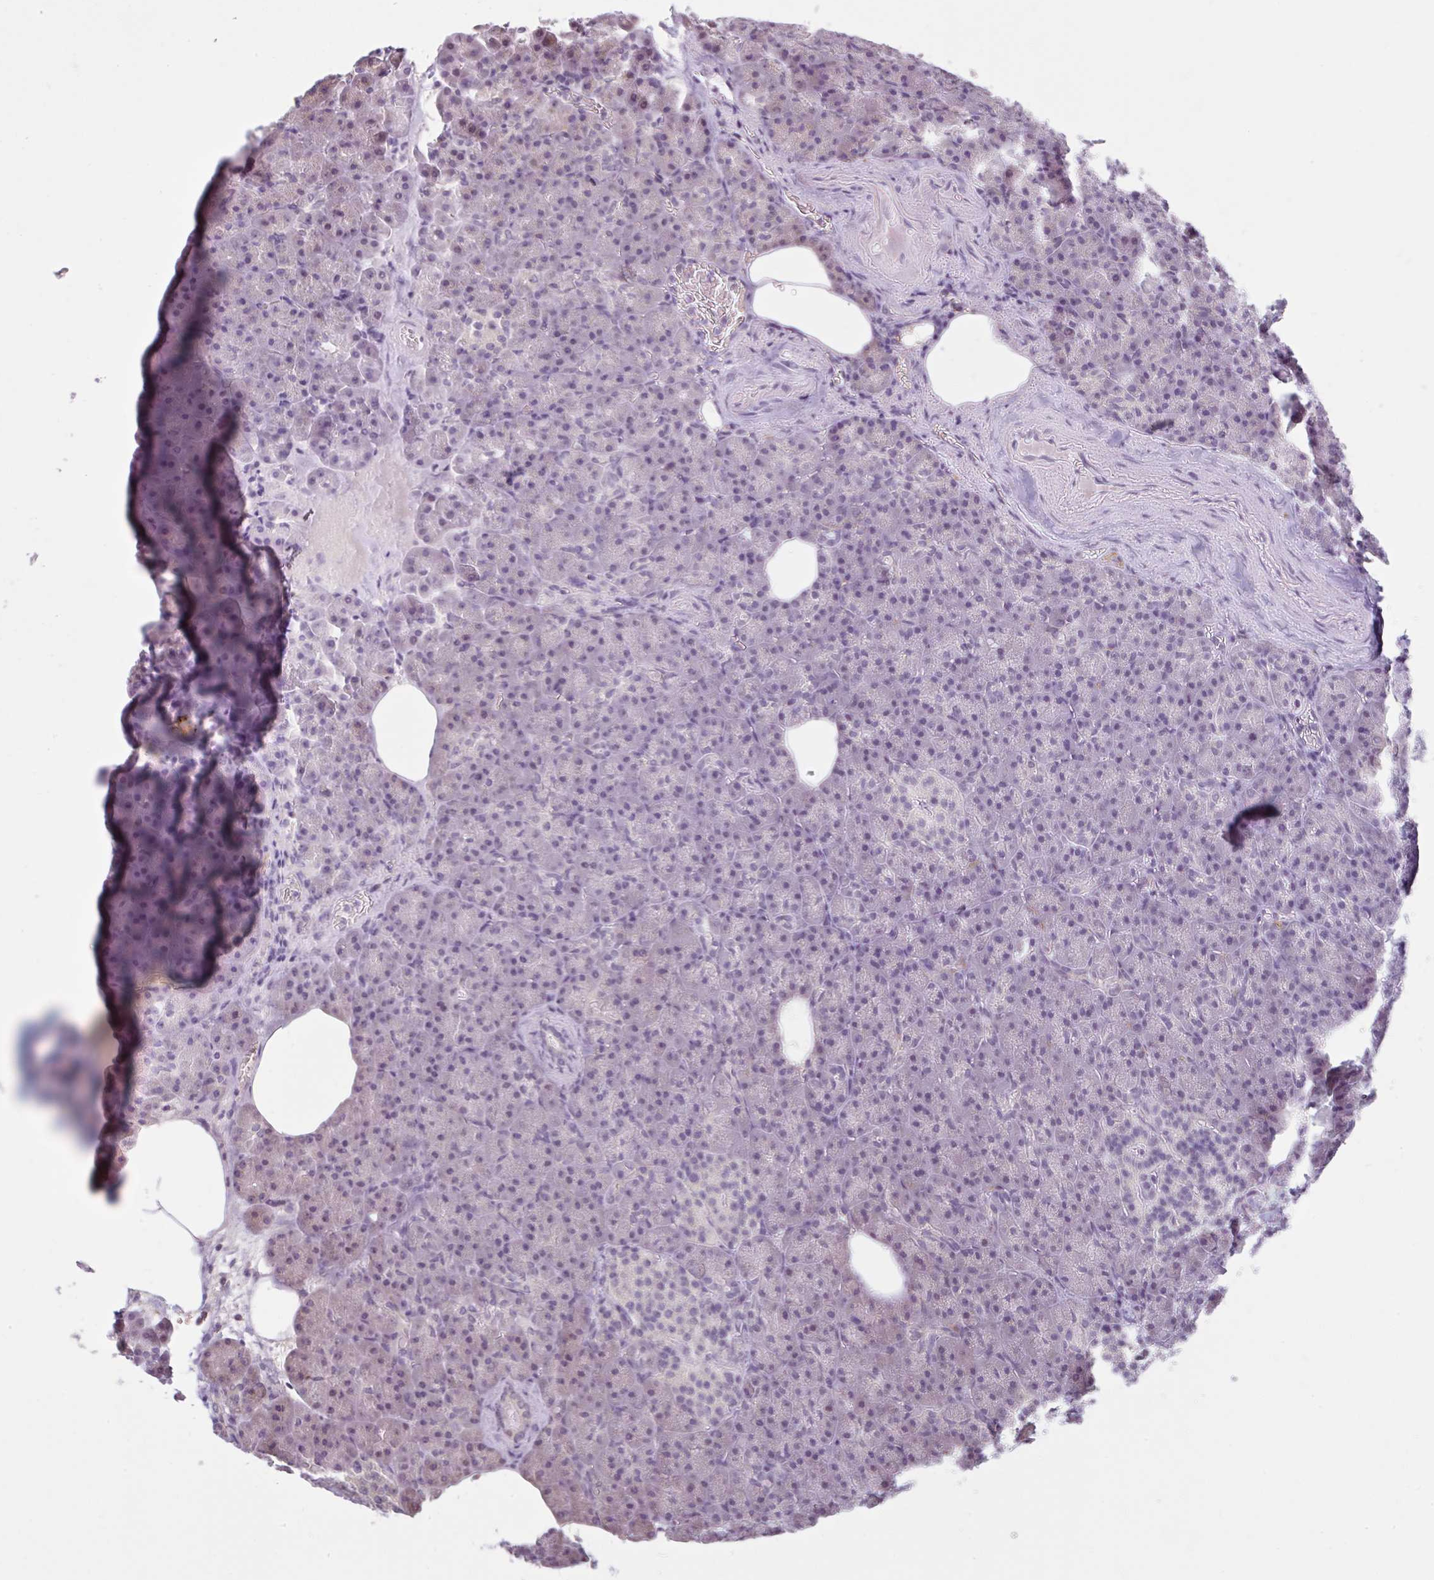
{"staining": {"intensity": "negative", "quantity": "none", "location": "none"}, "tissue": "pancreas", "cell_type": "Exocrine glandular cells", "image_type": "normal", "snomed": [{"axis": "morphology", "description": "Normal tissue, NOS"}, {"axis": "topography", "description": "Pancreas"}], "caption": "High power microscopy micrograph of an IHC micrograph of normal pancreas, revealing no significant positivity in exocrine glandular cells. (Stains: DAB immunohistochemistry (IHC) with hematoxylin counter stain, Microscopy: brightfield microscopy at high magnification).", "gene": "CDH19", "patient": {"sex": "female", "age": 74}}